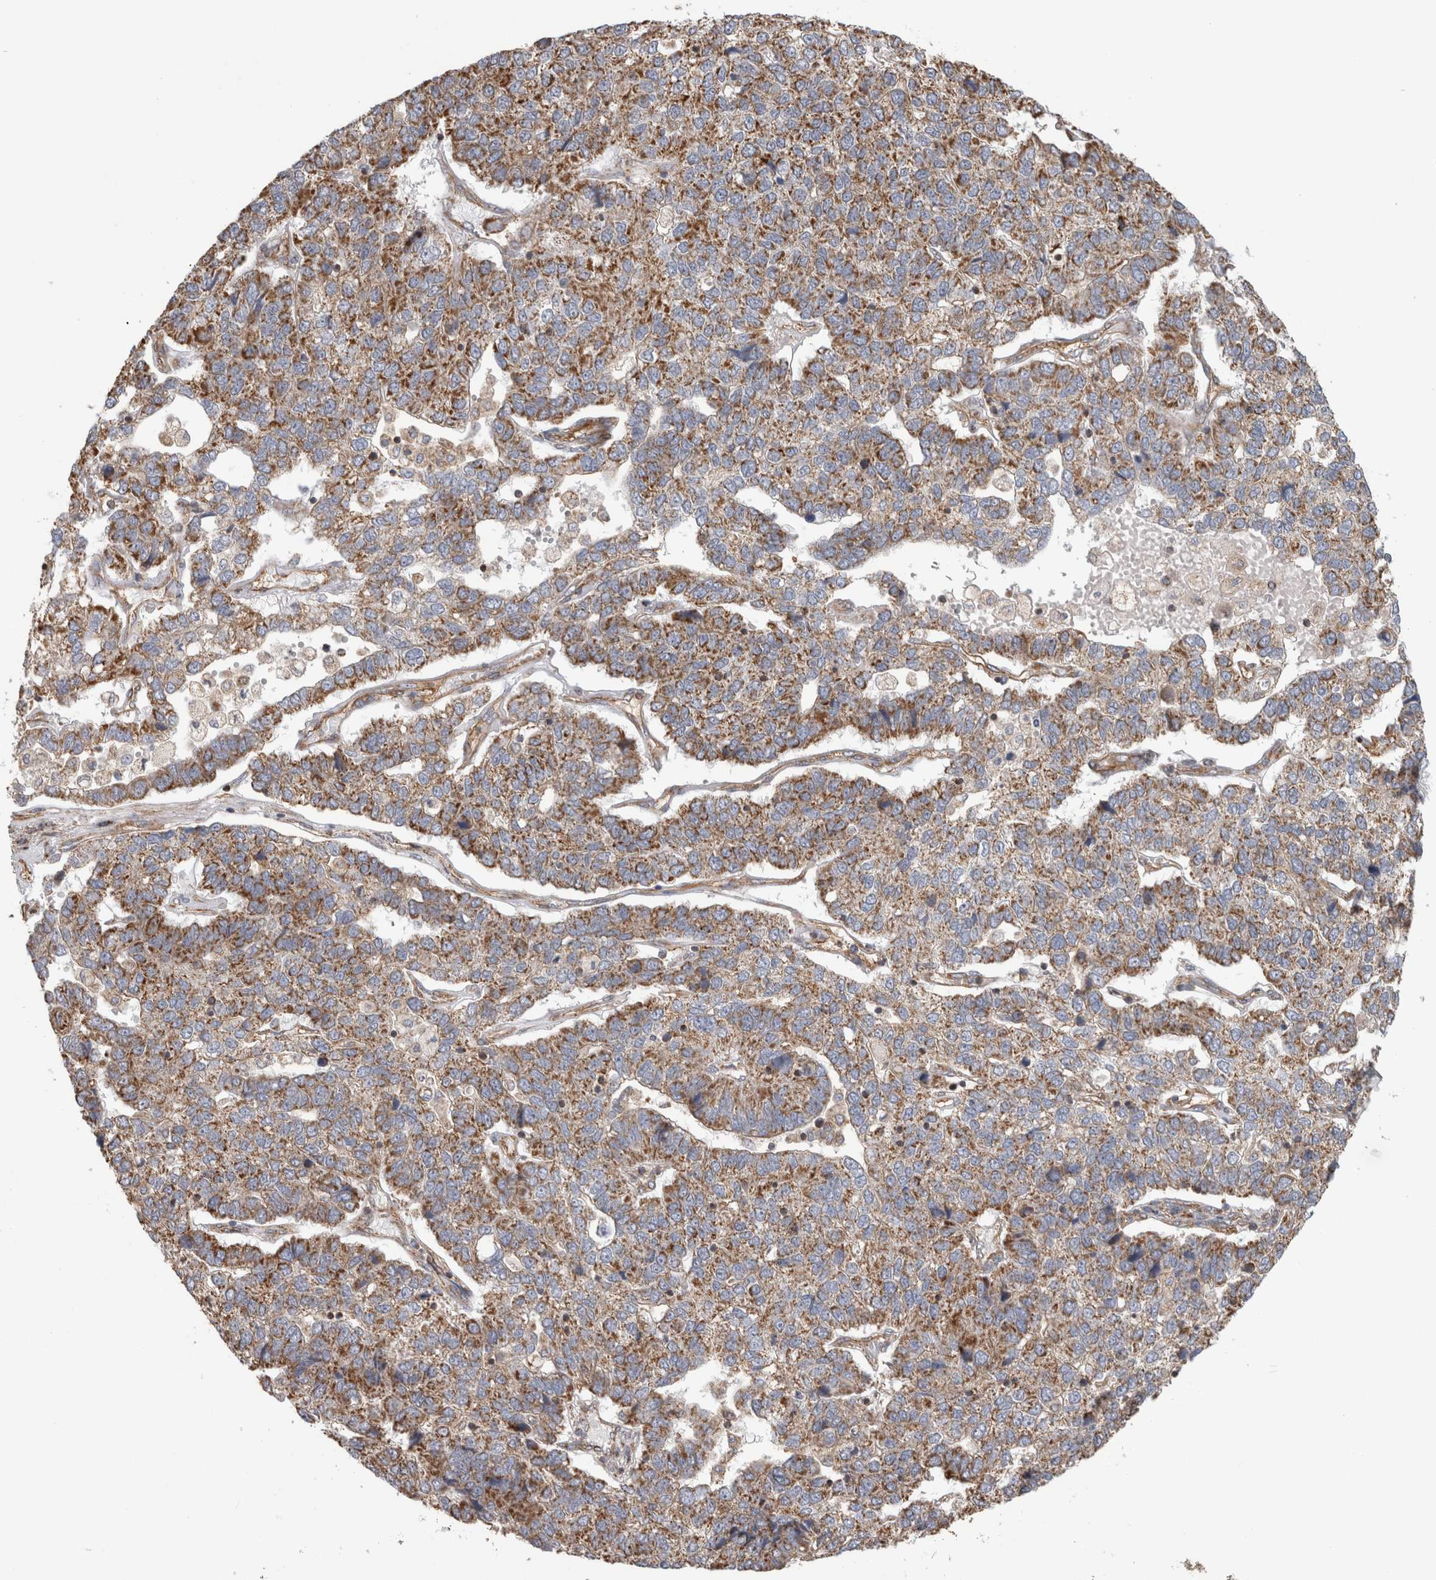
{"staining": {"intensity": "moderate", "quantity": ">75%", "location": "cytoplasmic/membranous"}, "tissue": "pancreatic cancer", "cell_type": "Tumor cells", "image_type": "cancer", "snomed": [{"axis": "morphology", "description": "Adenocarcinoma, NOS"}, {"axis": "topography", "description": "Pancreas"}], "caption": "A photomicrograph showing moderate cytoplasmic/membranous expression in about >75% of tumor cells in pancreatic cancer, as visualized by brown immunohistochemical staining.", "gene": "SFXN2", "patient": {"sex": "female", "age": 61}}